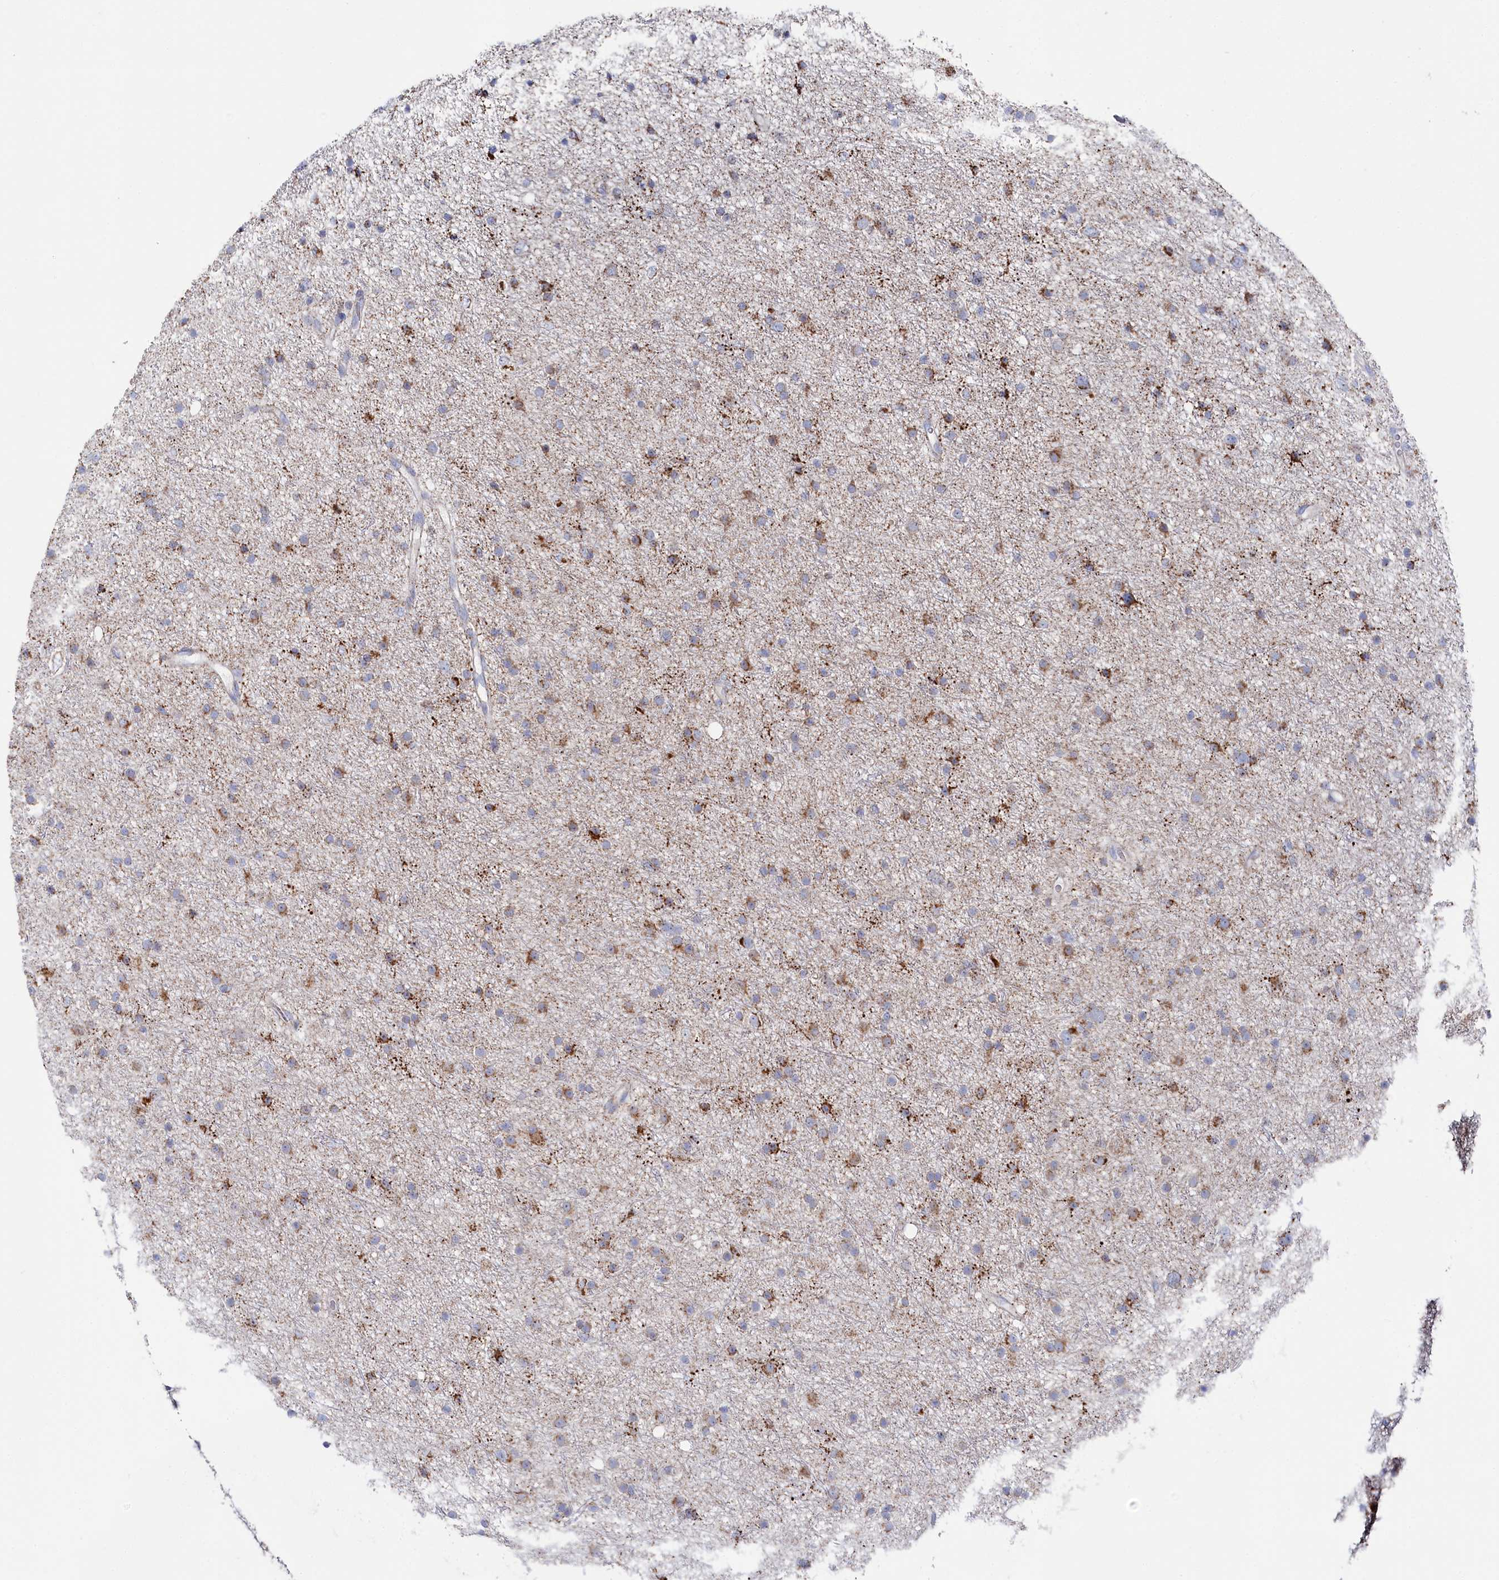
{"staining": {"intensity": "moderate", "quantity": "25%-75%", "location": "cytoplasmic/membranous"}, "tissue": "glioma", "cell_type": "Tumor cells", "image_type": "cancer", "snomed": [{"axis": "morphology", "description": "Glioma, malignant, Low grade"}, {"axis": "topography", "description": "Cerebral cortex"}], "caption": "Tumor cells exhibit medium levels of moderate cytoplasmic/membranous expression in about 25%-75% of cells in human glioma.", "gene": "GLS2", "patient": {"sex": "female", "age": 39}}